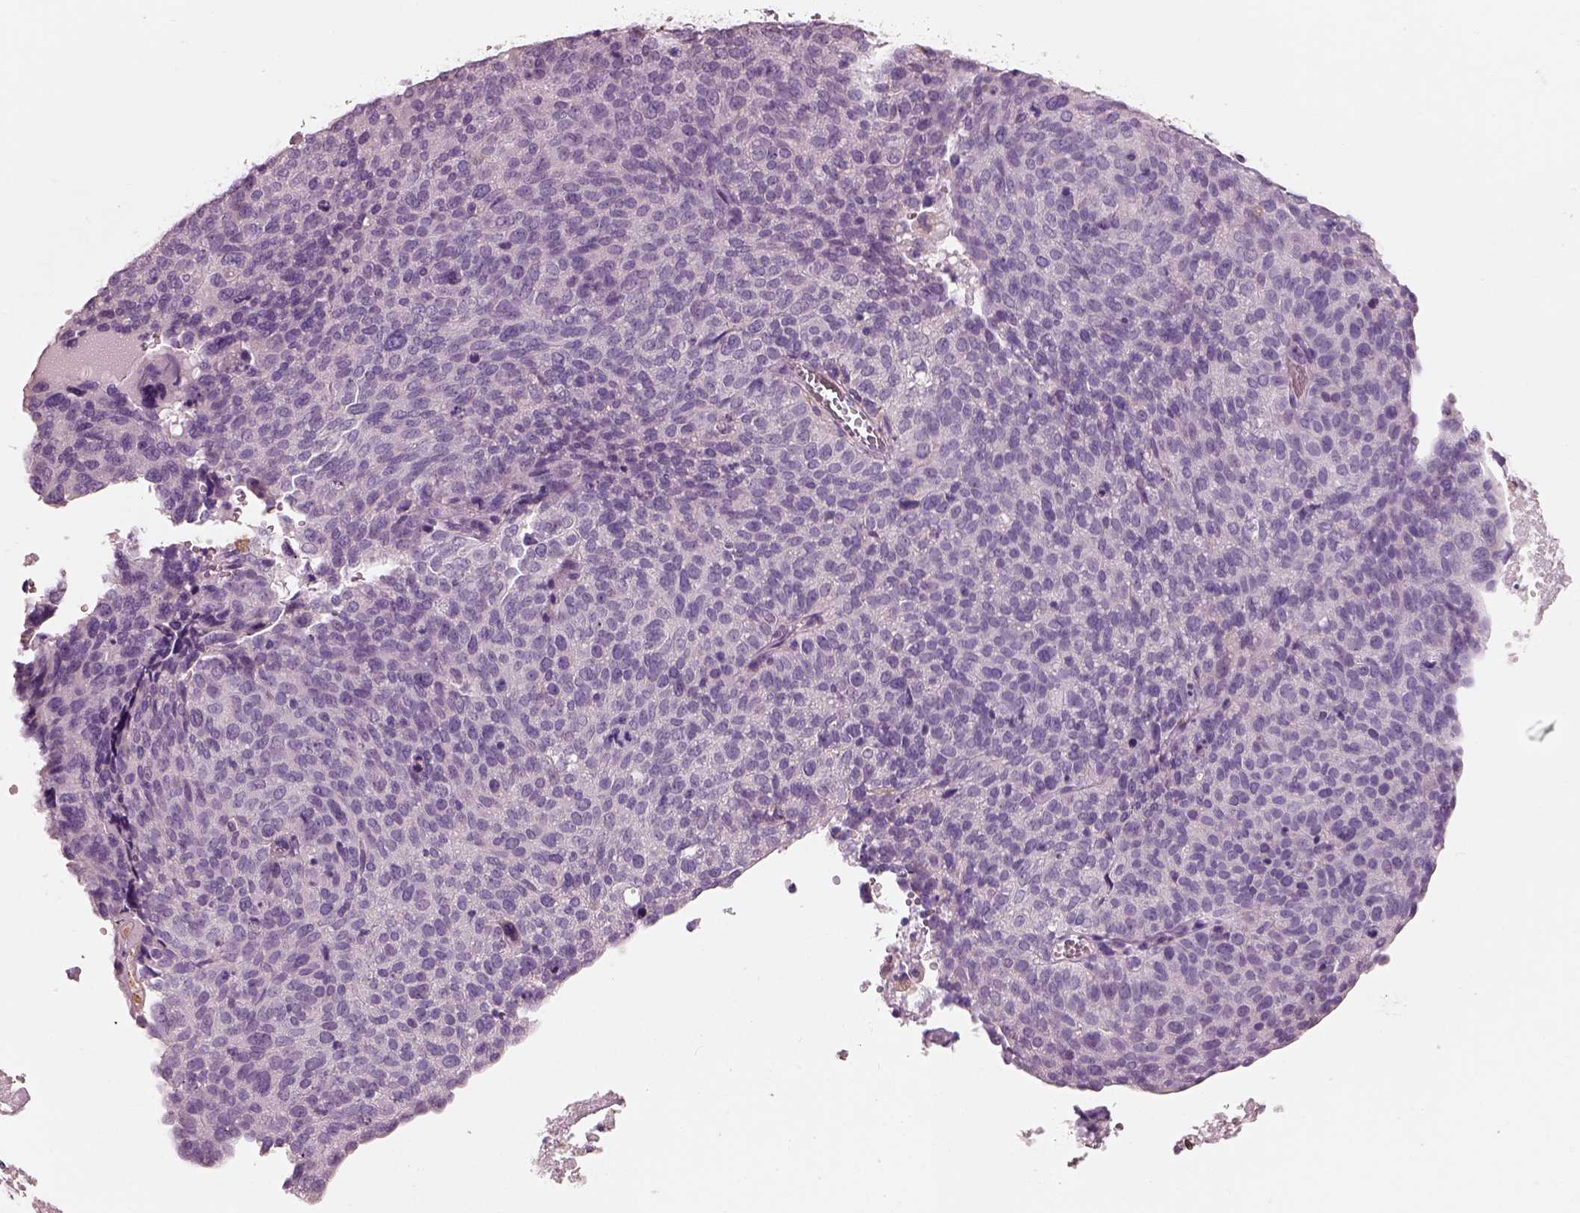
{"staining": {"intensity": "negative", "quantity": "none", "location": "none"}, "tissue": "ovarian cancer", "cell_type": "Tumor cells", "image_type": "cancer", "snomed": [{"axis": "morphology", "description": "Carcinoma, endometroid"}, {"axis": "topography", "description": "Ovary"}], "caption": "This image is of ovarian cancer (endometroid carcinoma) stained with IHC to label a protein in brown with the nuclei are counter-stained blue. There is no positivity in tumor cells. (Stains: DAB IHC with hematoxylin counter stain, Microscopy: brightfield microscopy at high magnification).", "gene": "PNOC", "patient": {"sex": "female", "age": 58}}